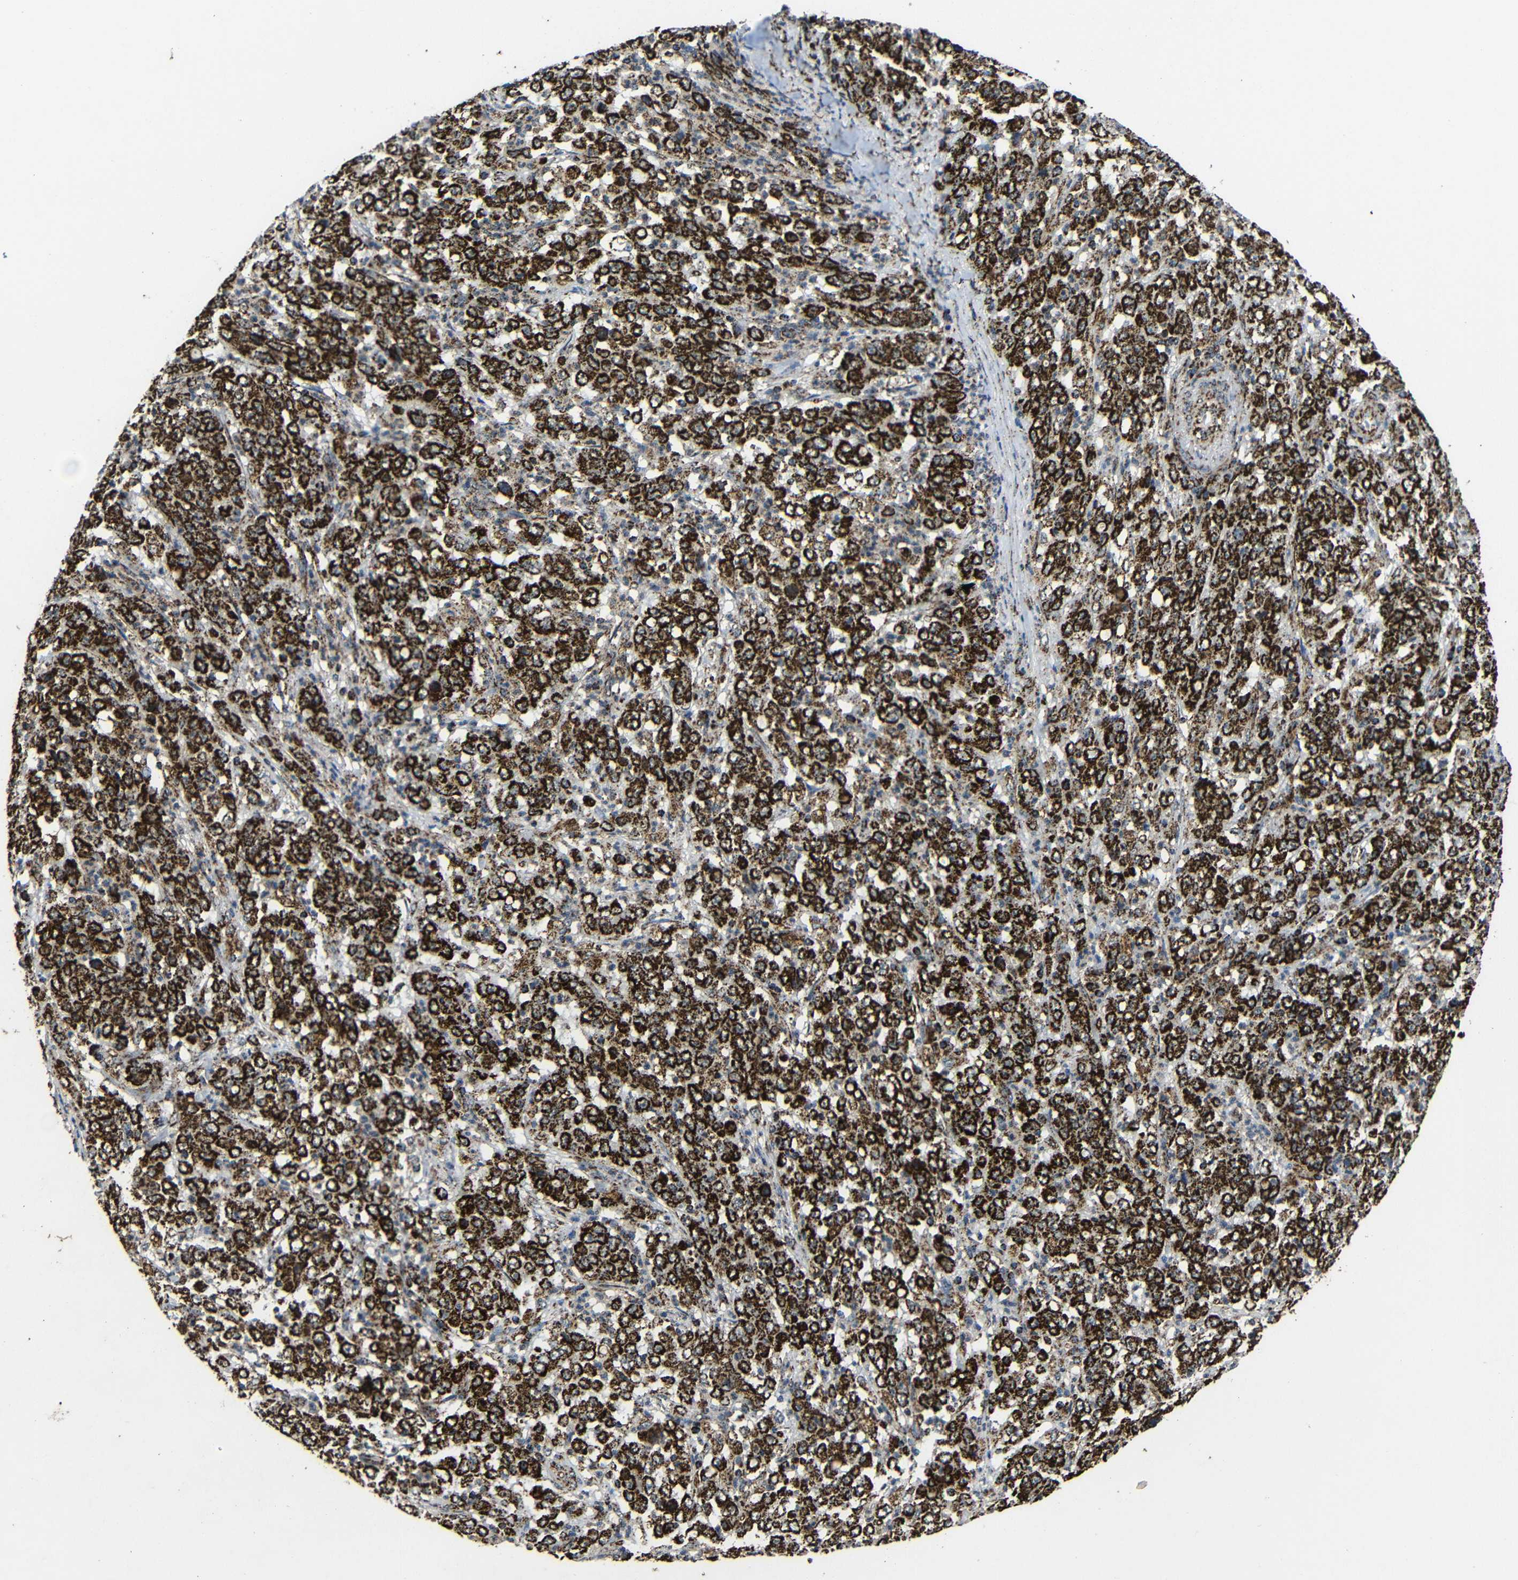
{"staining": {"intensity": "strong", "quantity": ">75%", "location": "cytoplasmic/membranous"}, "tissue": "stomach cancer", "cell_type": "Tumor cells", "image_type": "cancer", "snomed": [{"axis": "morphology", "description": "Adenocarcinoma, NOS"}, {"axis": "topography", "description": "Stomach, lower"}], "caption": "A high-resolution histopathology image shows immunohistochemistry staining of stomach adenocarcinoma, which exhibits strong cytoplasmic/membranous positivity in about >75% of tumor cells.", "gene": "ATP5F1A", "patient": {"sex": "female", "age": 71}}